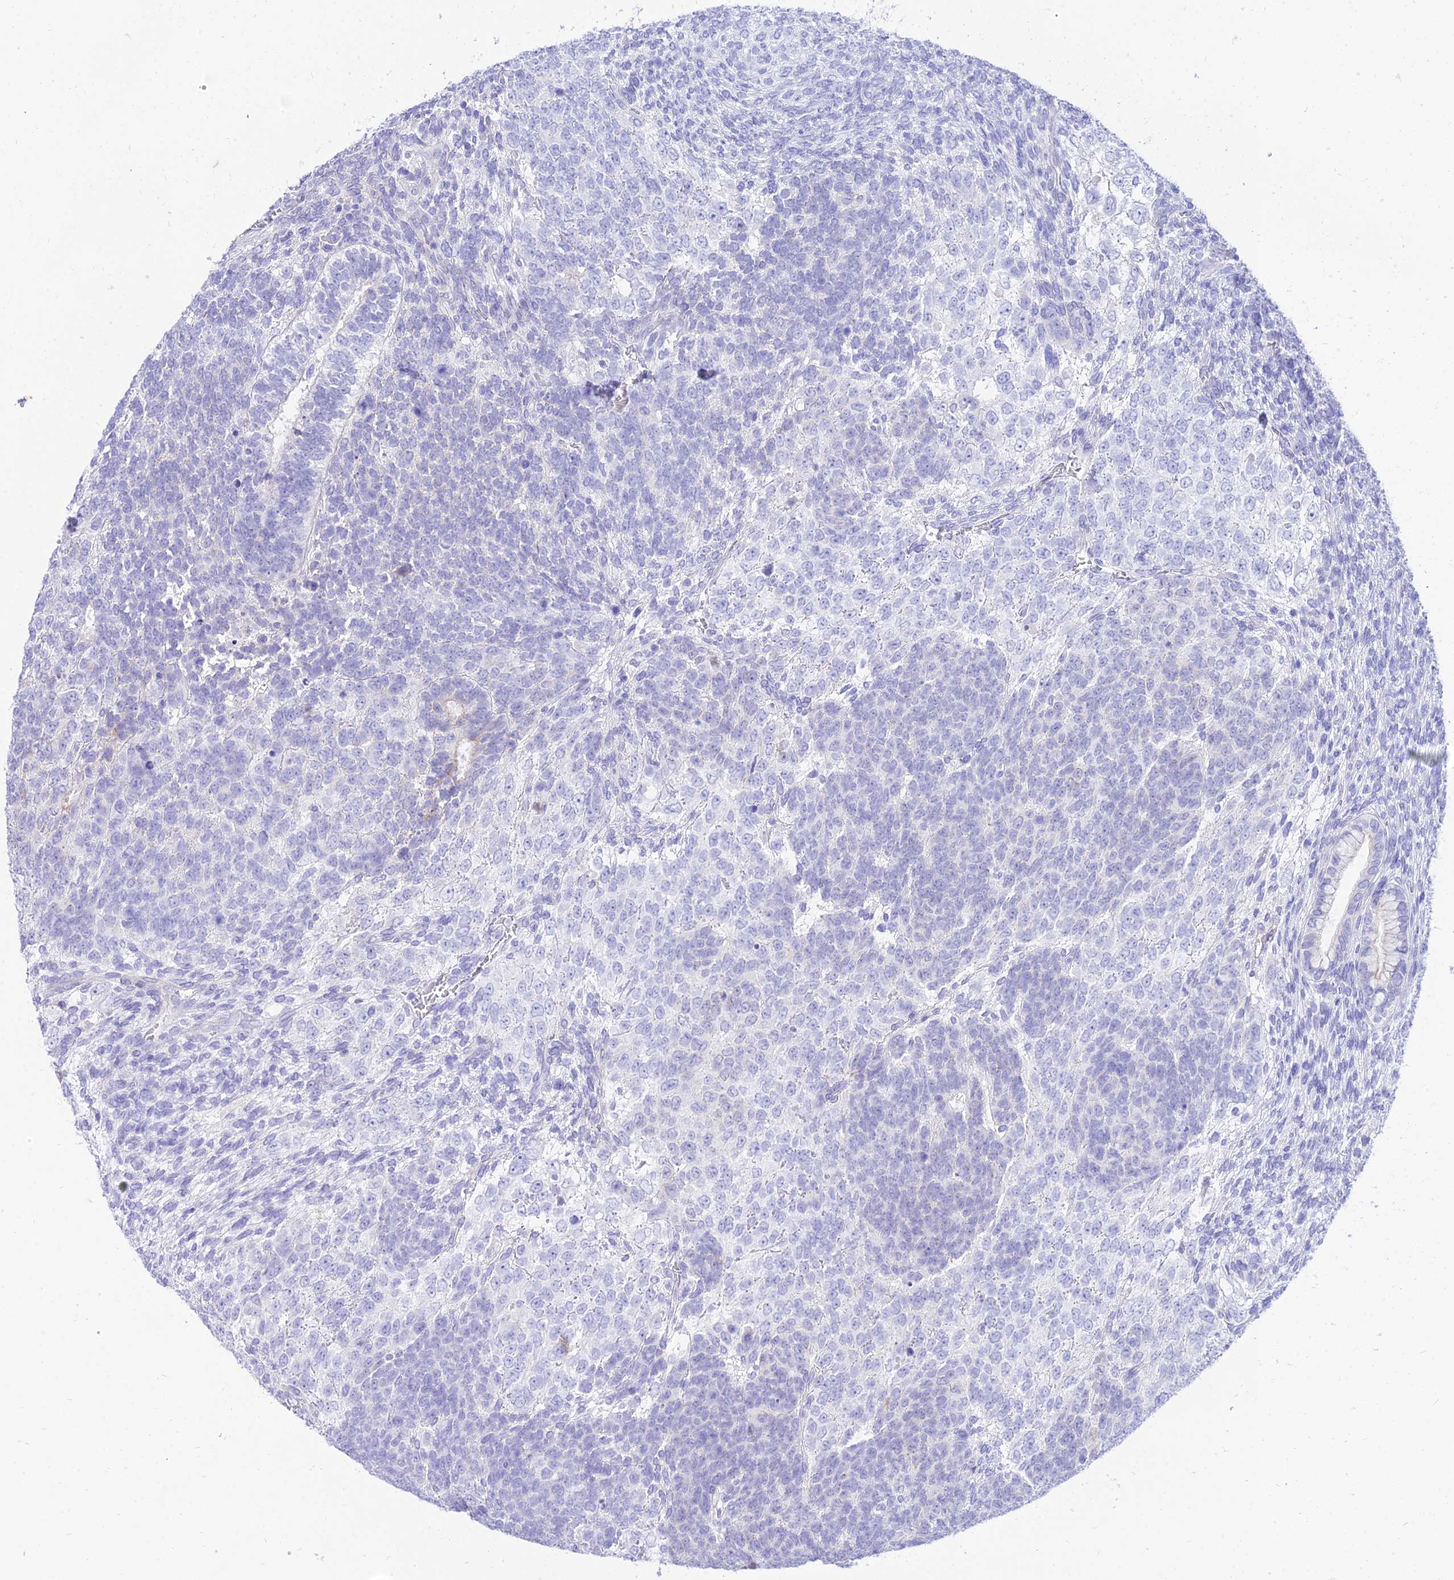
{"staining": {"intensity": "negative", "quantity": "none", "location": "none"}, "tissue": "testis cancer", "cell_type": "Tumor cells", "image_type": "cancer", "snomed": [{"axis": "morphology", "description": "Carcinoma, Embryonal, NOS"}, {"axis": "topography", "description": "Testis"}], "caption": "Testis cancer (embryonal carcinoma) was stained to show a protein in brown. There is no significant positivity in tumor cells.", "gene": "TAC3", "patient": {"sex": "male", "age": 23}}